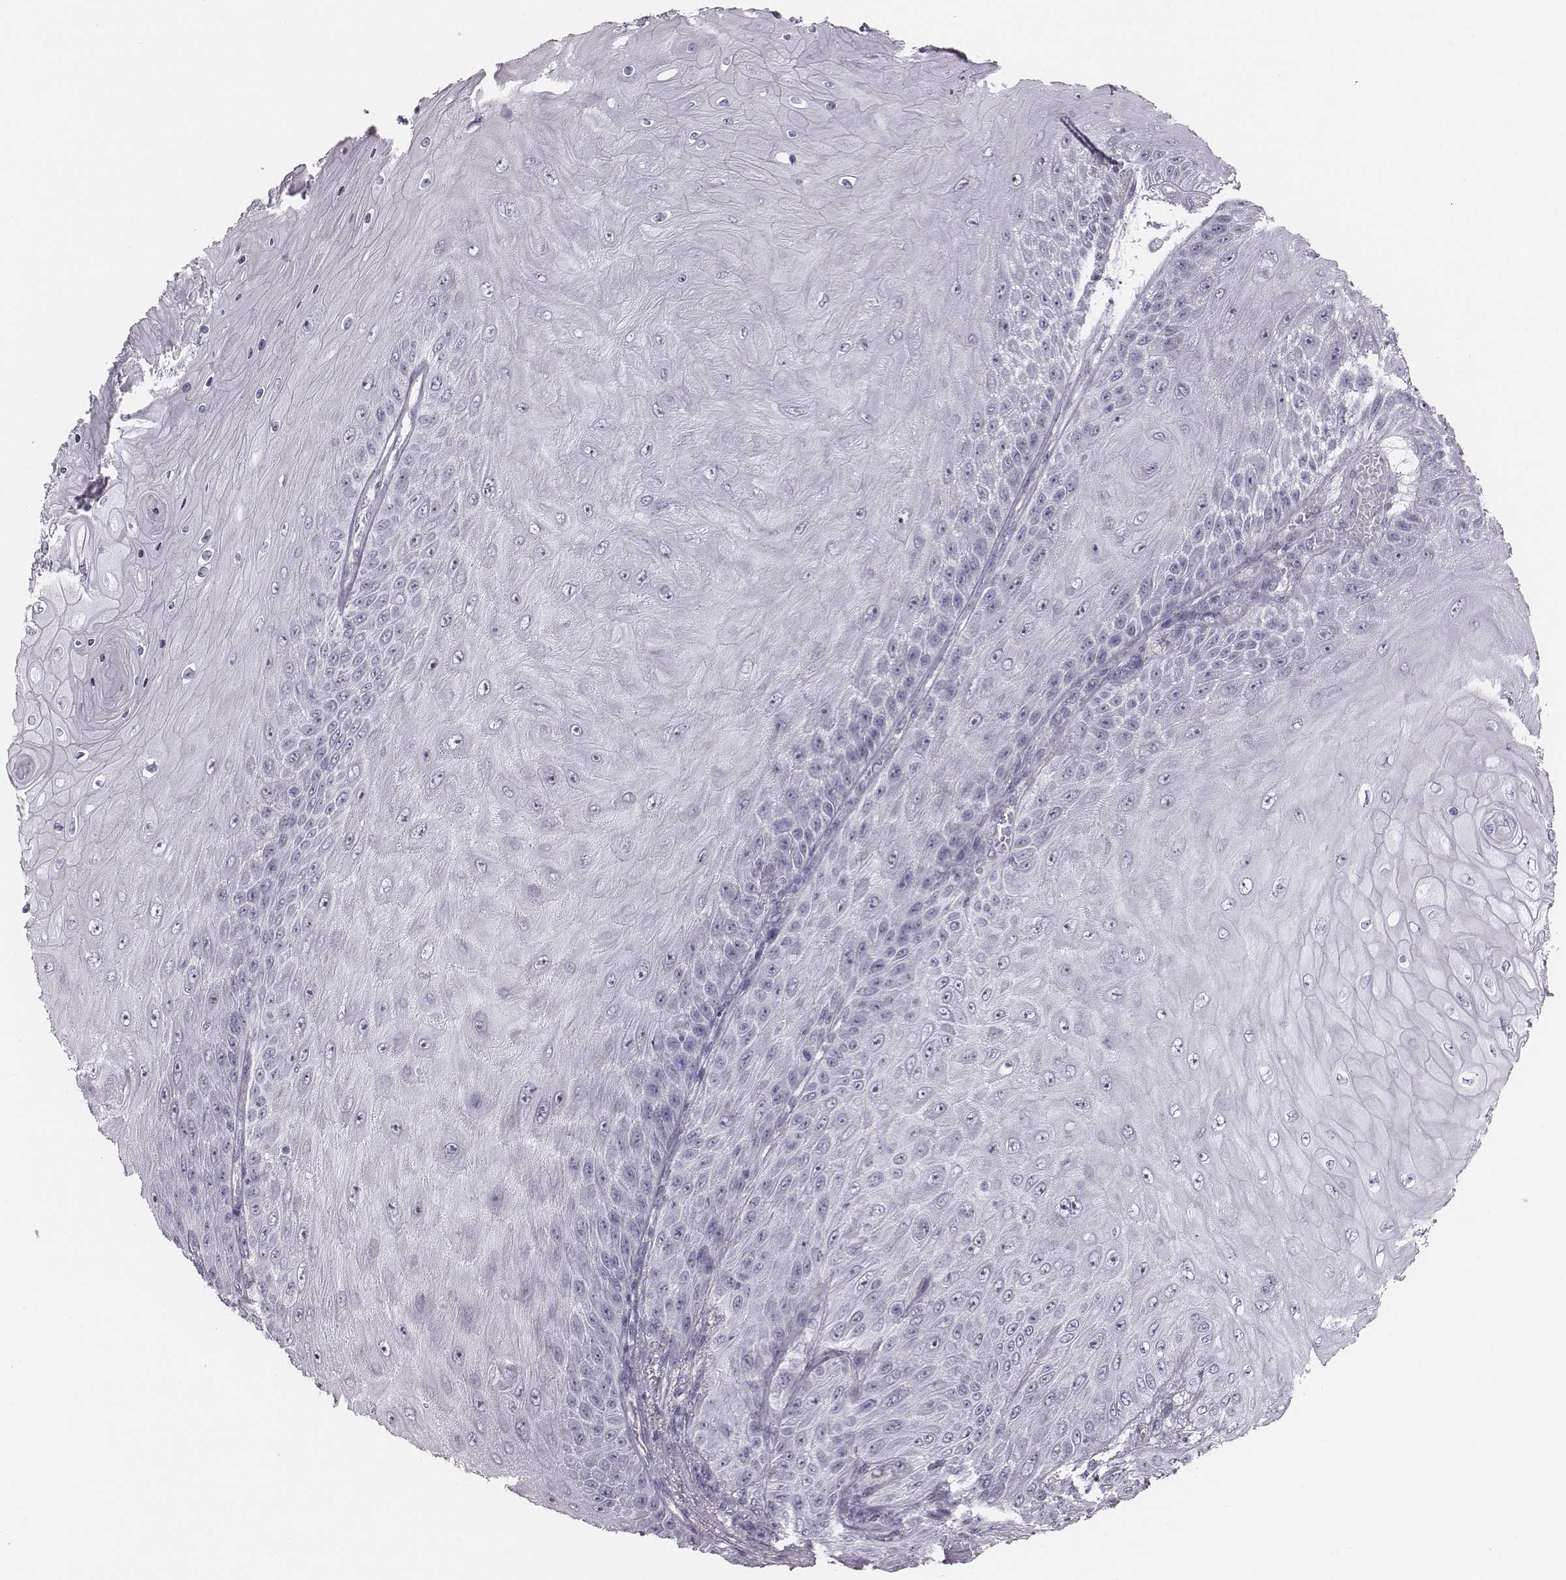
{"staining": {"intensity": "negative", "quantity": "none", "location": "none"}, "tissue": "skin cancer", "cell_type": "Tumor cells", "image_type": "cancer", "snomed": [{"axis": "morphology", "description": "Squamous cell carcinoma, NOS"}, {"axis": "topography", "description": "Skin"}], "caption": "Protein analysis of squamous cell carcinoma (skin) exhibits no significant positivity in tumor cells.", "gene": "CACNG4", "patient": {"sex": "male", "age": 62}}